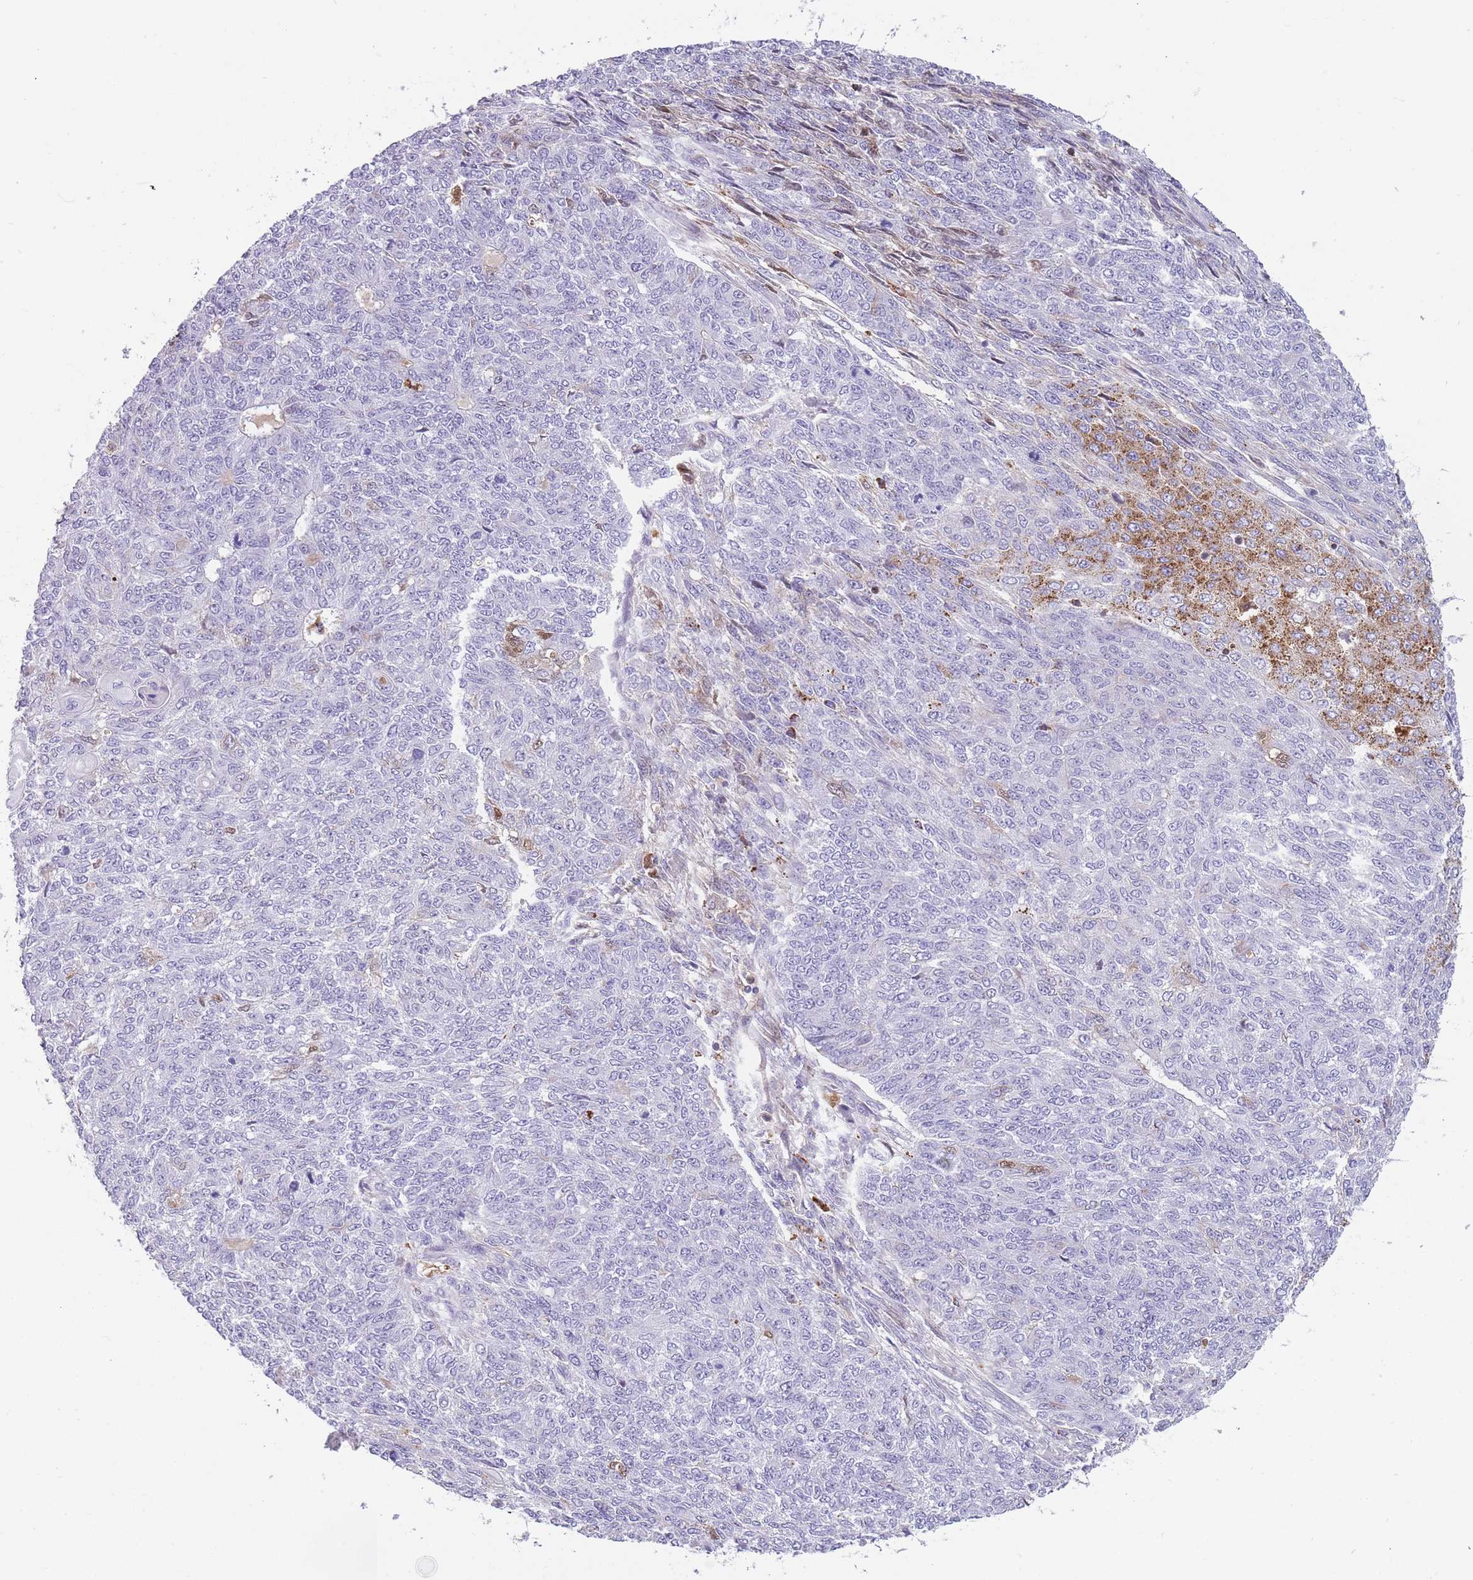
{"staining": {"intensity": "moderate", "quantity": "<25%", "location": "cytoplasmic/membranous"}, "tissue": "endometrial cancer", "cell_type": "Tumor cells", "image_type": "cancer", "snomed": [{"axis": "morphology", "description": "Adenocarcinoma, NOS"}, {"axis": "topography", "description": "Endometrium"}], "caption": "Moderate cytoplasmic/membranous staining for a protein is appreciated in approximately <25% of tumor cells of adenocarcinoma (endometrial) using immunohistochemistry (IHC).", "gene": "GNAT1", "patient": {"sex": "female", "age": 32}}